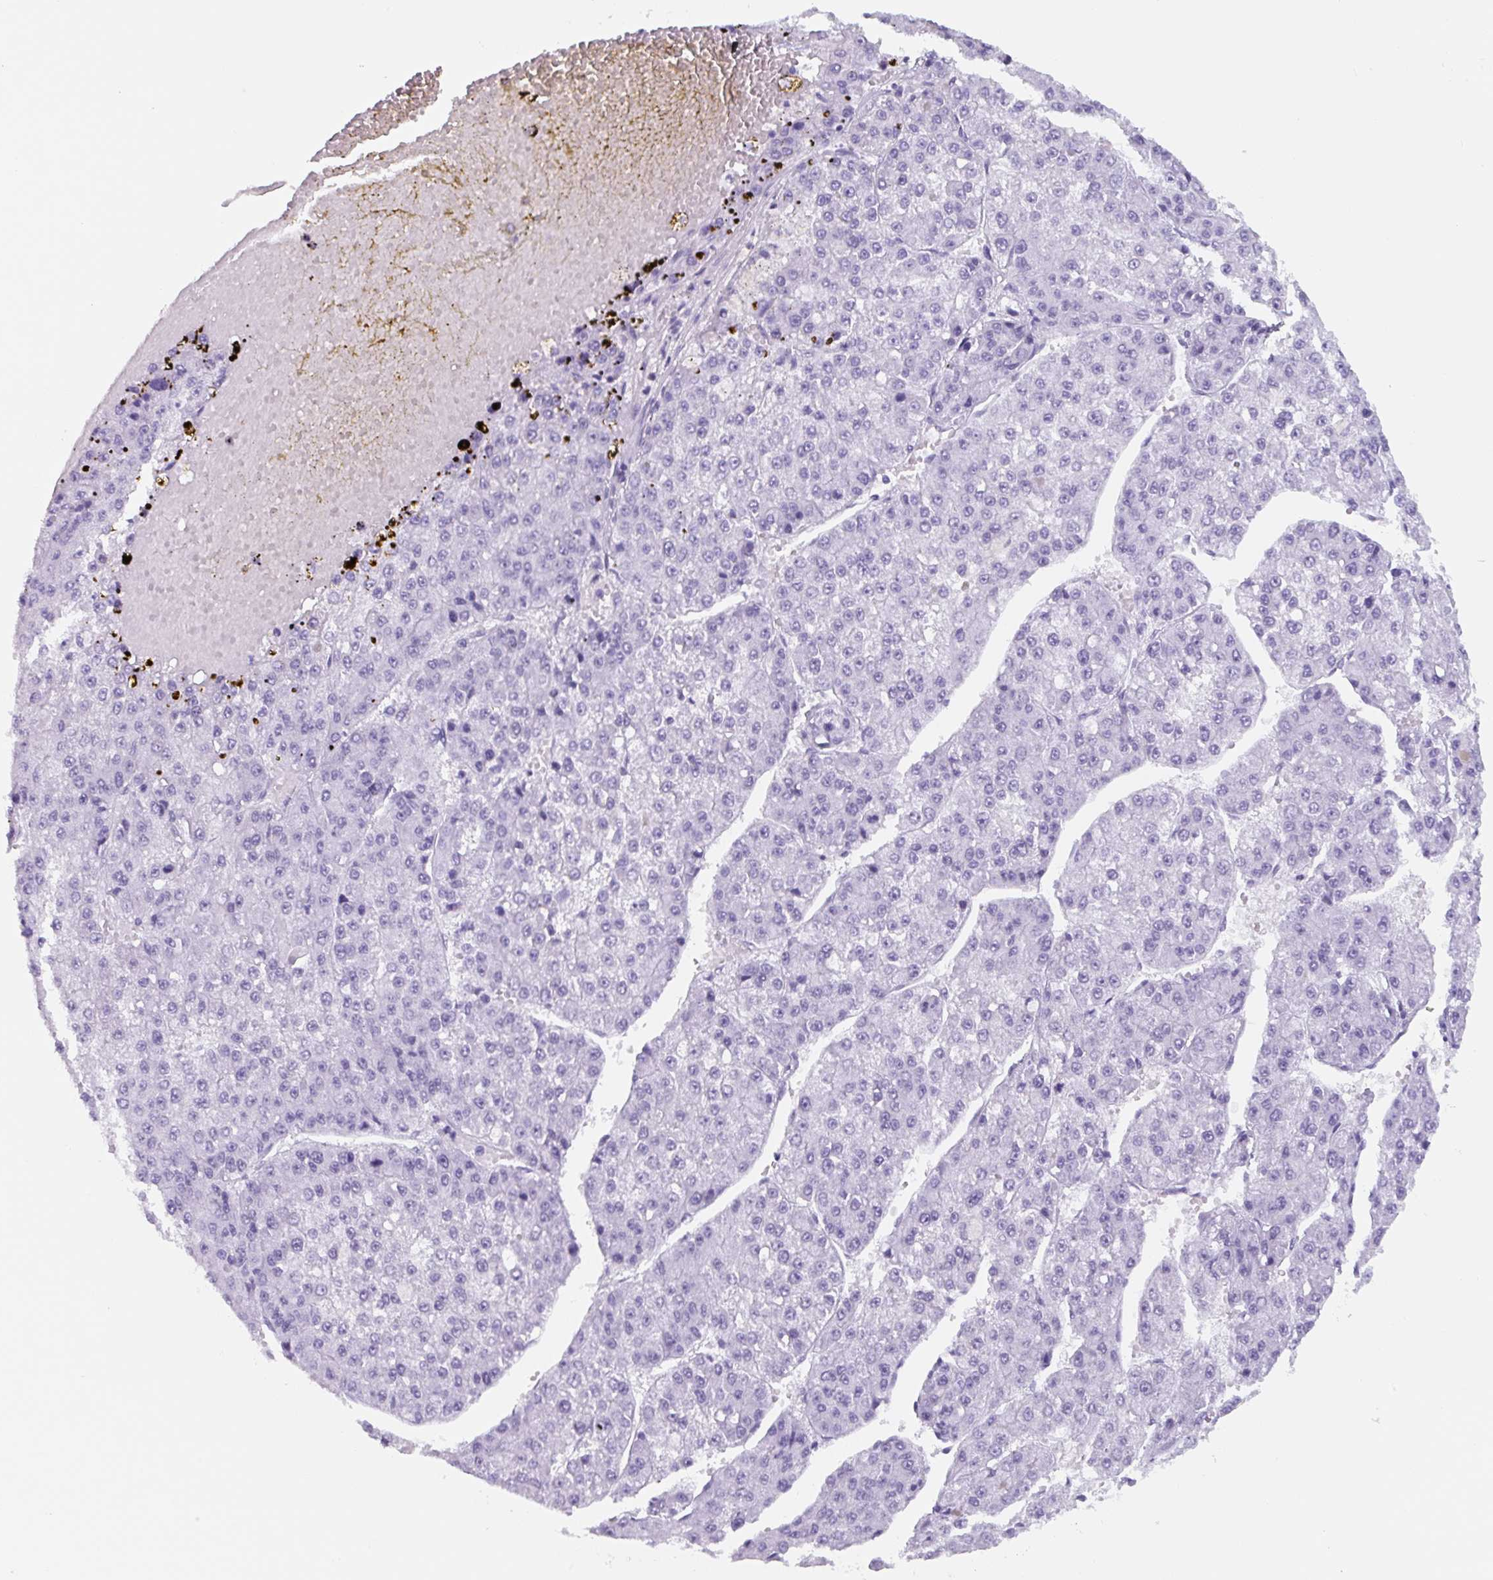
{"staining": {"intensity": "negative", "quantity": "none", "location": "none"}, "tissue": "liver cancer", "cell_type": "Tumor cells", "image_type": "cancer", "snomed": [{"axis": "morphology", "description": "Carcinoma, Hepatocellular, NOS"}, {"axis": "topography", "description": "Liver"}], "caption": "Immunohistochemistry micrograph of human hepatocellular carcinoma (liver) stained for a protein (brown), which exhibits no expression in tumor cells.", "gene": "TNFRSF8", "patient": {"sex": "female", "age": 73}}